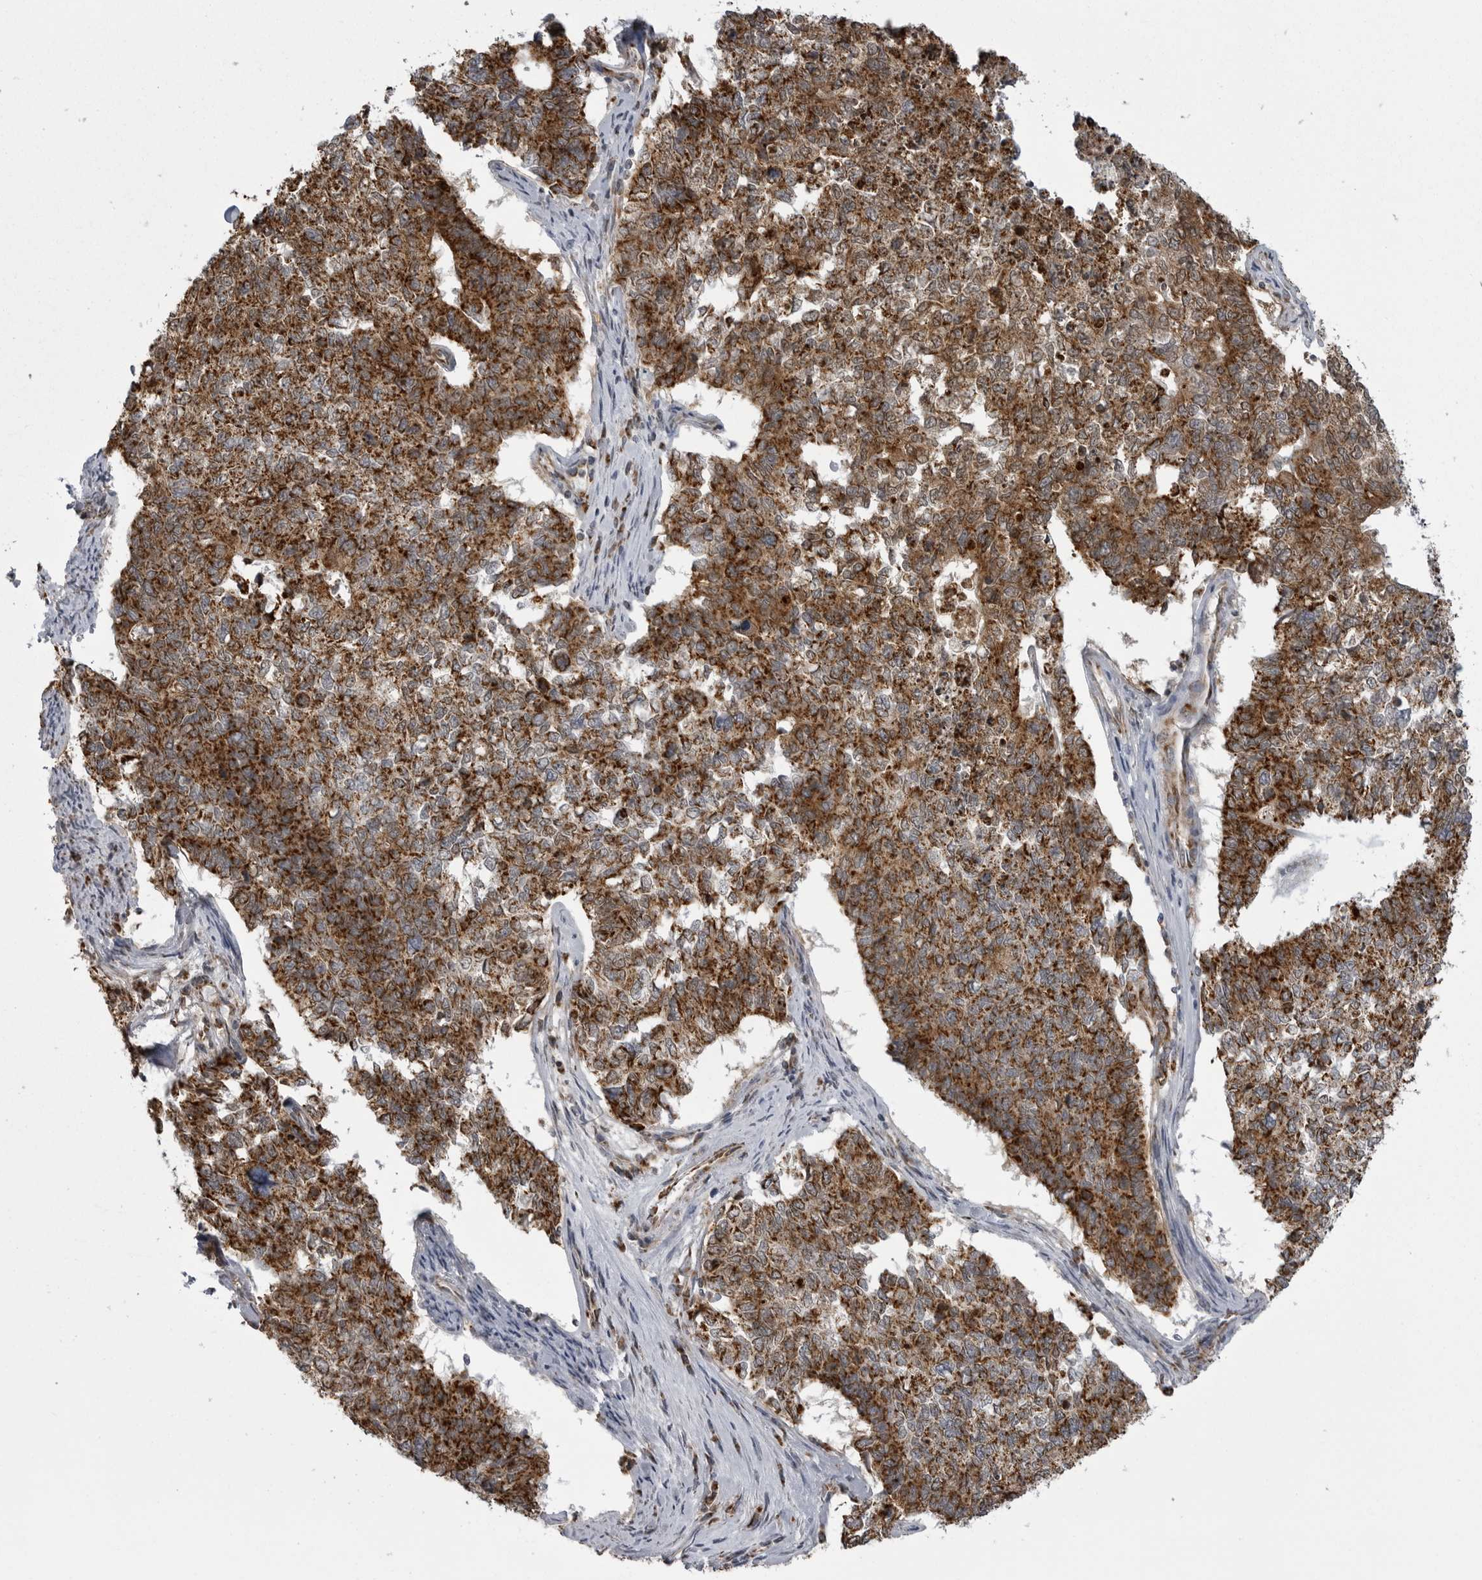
{"staining": {"intensity": "strong", "quantity": ">75%", "location": "cytoplasmic/membranous"}, "tissue": "cervical cancer", "cell_type": "Tumor cells", "image_type": "cancer", "snomed": [{"axis": "morphology", "description": "Squamous cell carcinoma, NOS"}, {"axis": "topography", "description": "Cervix"}], "caption": "Strong cytoplasmic/membranous protein positivity is identified in approximately >75% of tumor cells in cervical cancer.", "gene": "FH", "patient": {"sex": "female", "age": 63}}